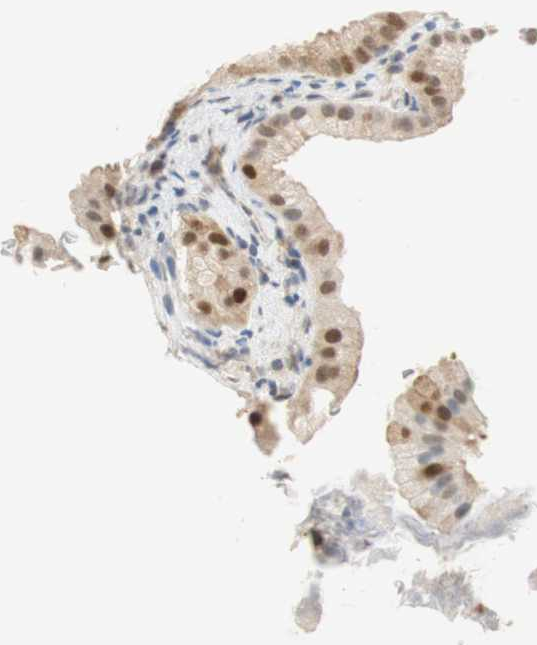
{"staining": {"intensity": "moderate", "quantity": ">75%", "location": "cytoplasmic/membranous,nuclear"}, "tissue": "gallbladder", "cell_type": "Glandular cells", "image_type": "normal", "snomed": [{"axis": "morphology", "description": "Normal tissue, NOS"}, {"axis": "topography", "description": "Gallbladder"}], "caption": "Protein expression analysis of benign gallbladder exhibits moderate cytoplasmic/membranous,nuclear positivity in about >75% of glandular cells.", "gene": "NAP1L4", "patient": {"sex": "female", "age": 64}}